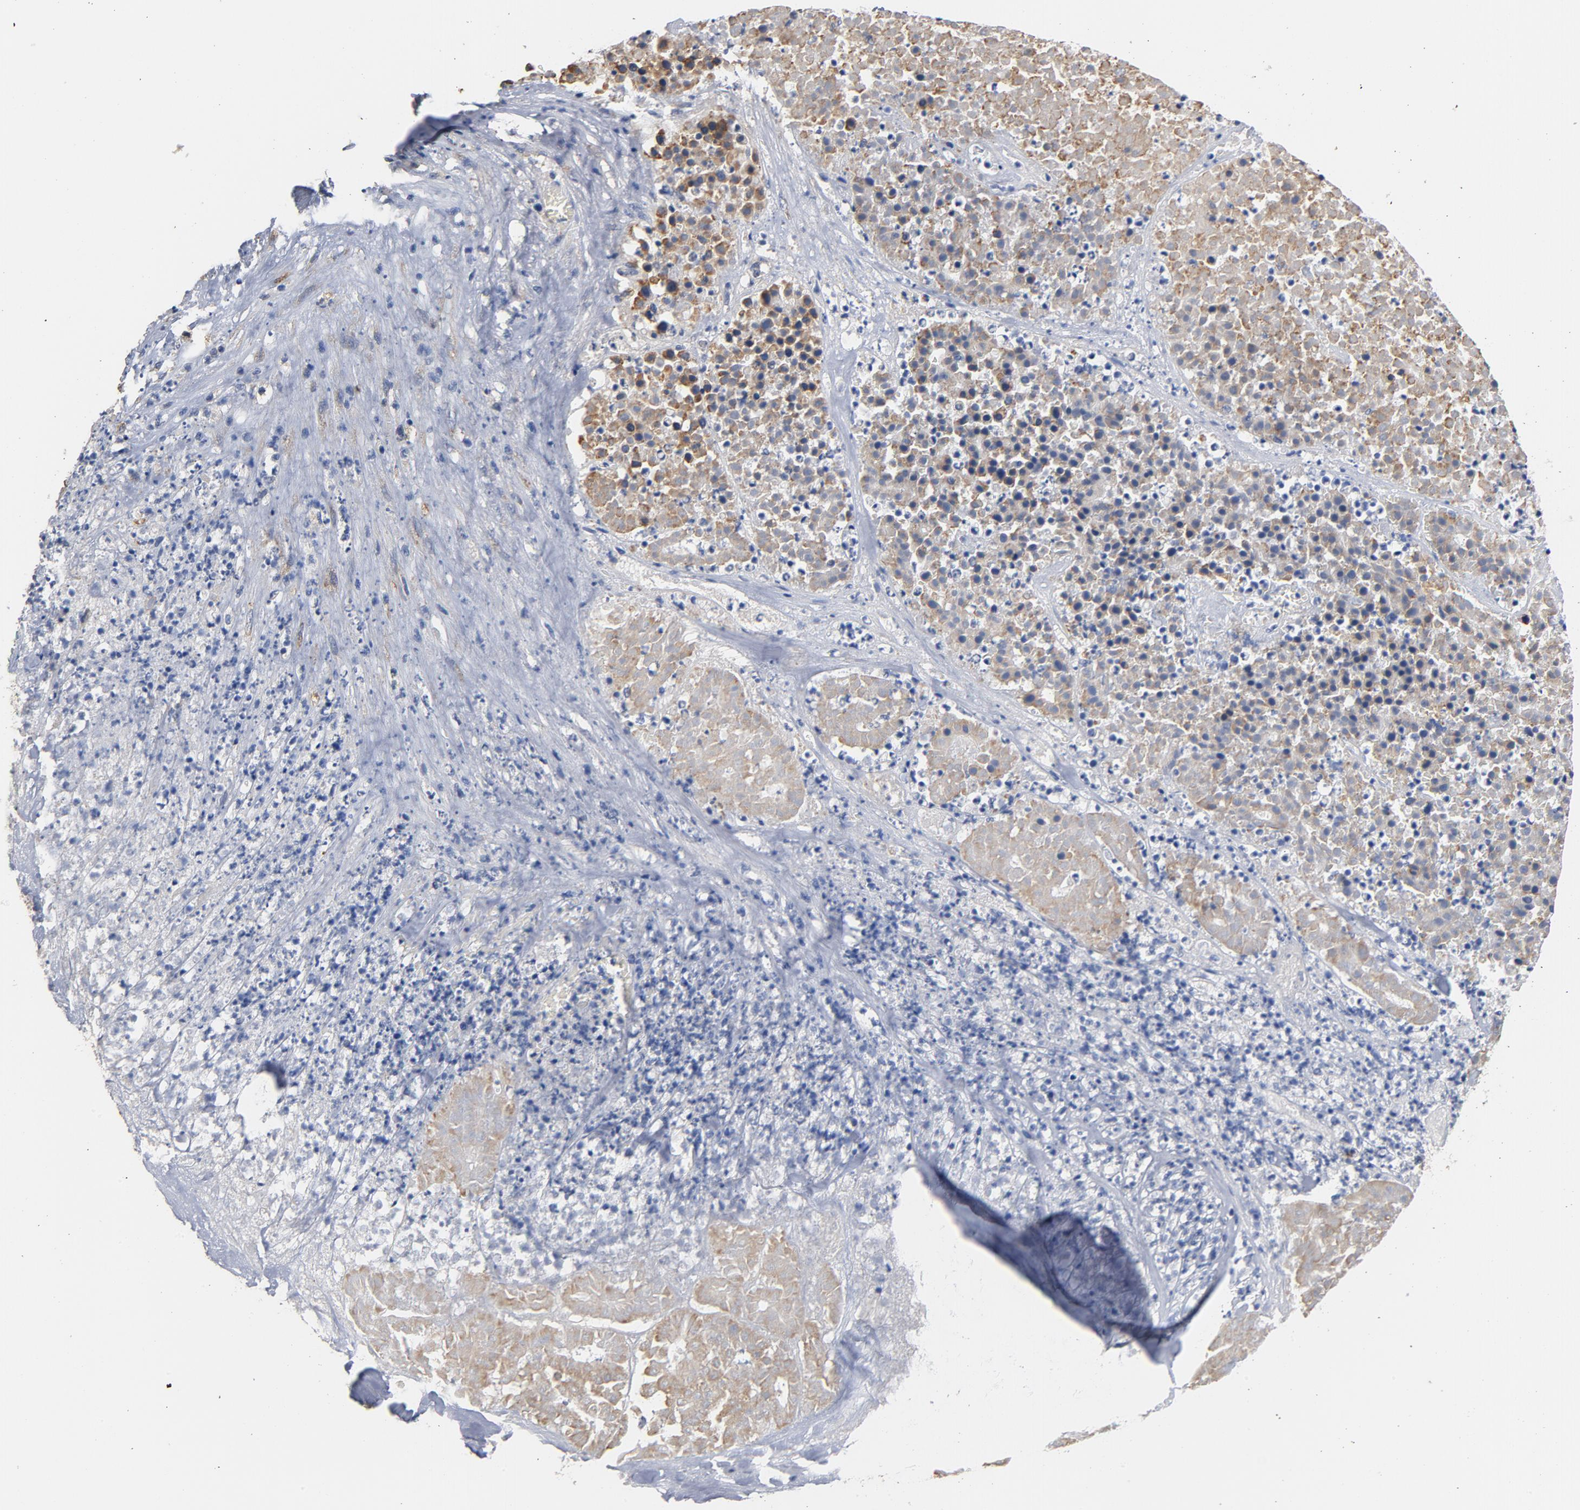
{"staining": {"intensity": "weak", "quantity": ">75%", "location": "cytoplasmic/membranous"}, "tissue": "pancreatic cancer", "cell_type": "Tumor cells", "image_type": "cancer", "snomed": [{"axis": "morphology", "description": "Adenocarcinoma, NOS"}, {"axis": "topography", "description": "Pancreas"}], "caption": "Tumor cells display low levels of weak cytoplasmic/membranous staining in approximately >75% of cells in adenocarcinoma (pancreatic).", "gene": "TLR4", "patient": {"sex": "male", "age": 50}}